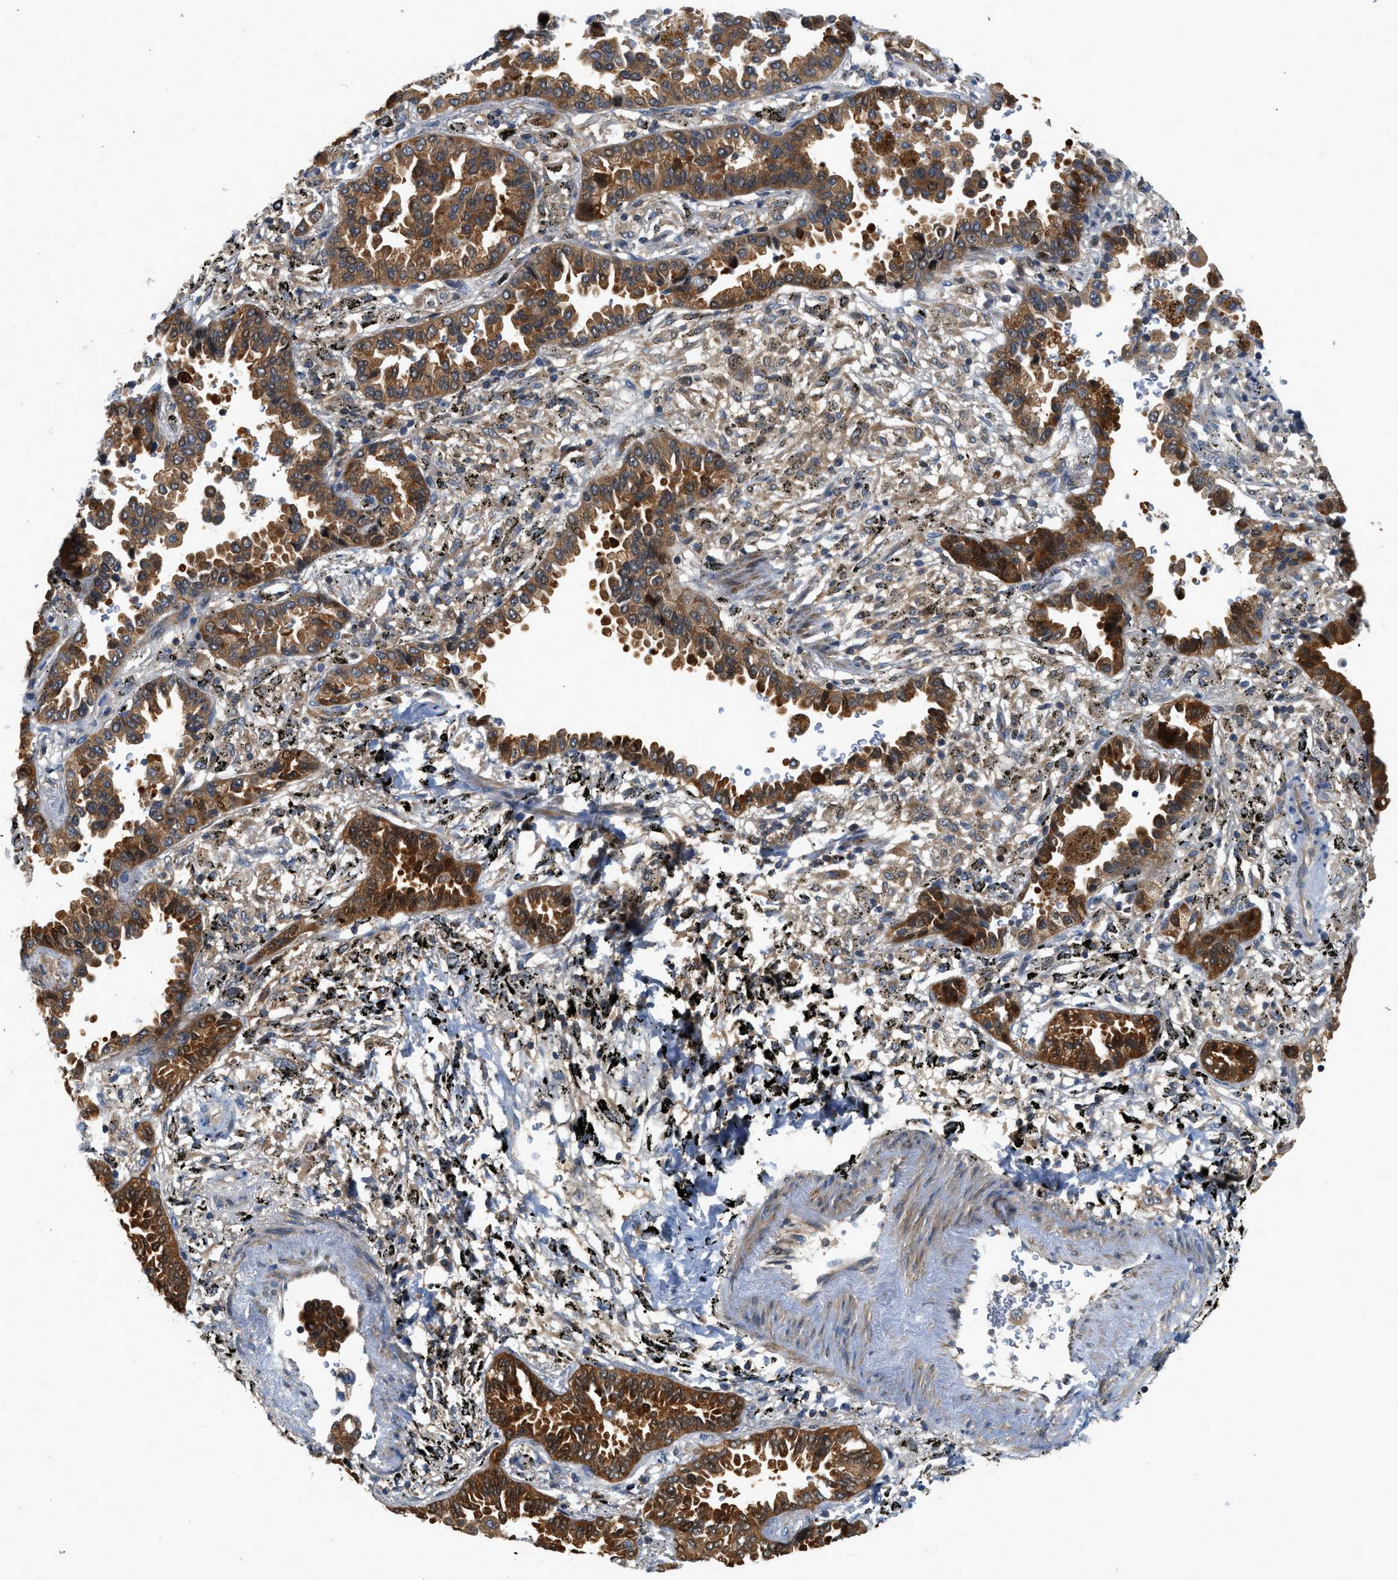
{"staining": {"intensity": "strong", "quantity": ">75%", "location": "cytoplasmic/membranous"}, "tissue": "lung cancer", "cell_type": "Tumor cells", "image_type": "cancer", "snomed": [{"axis": "morphology", "description": "Normal tissue, NOS"}, {"axis": "morphology", "description": "Adenocarcinoma, NOS"}, {"axis": "topography", "description": "Lung"}], "caption": "Protein expression analysis of human lung adenocarcinoma reveals strong cytoplasmic/membranous staining in approximately >75% of tumor cells. (DAB IHC with brightfield microscopy, high magnification).", "gene": "GPR31", "patient": {"sex": "male", "age": 59}}